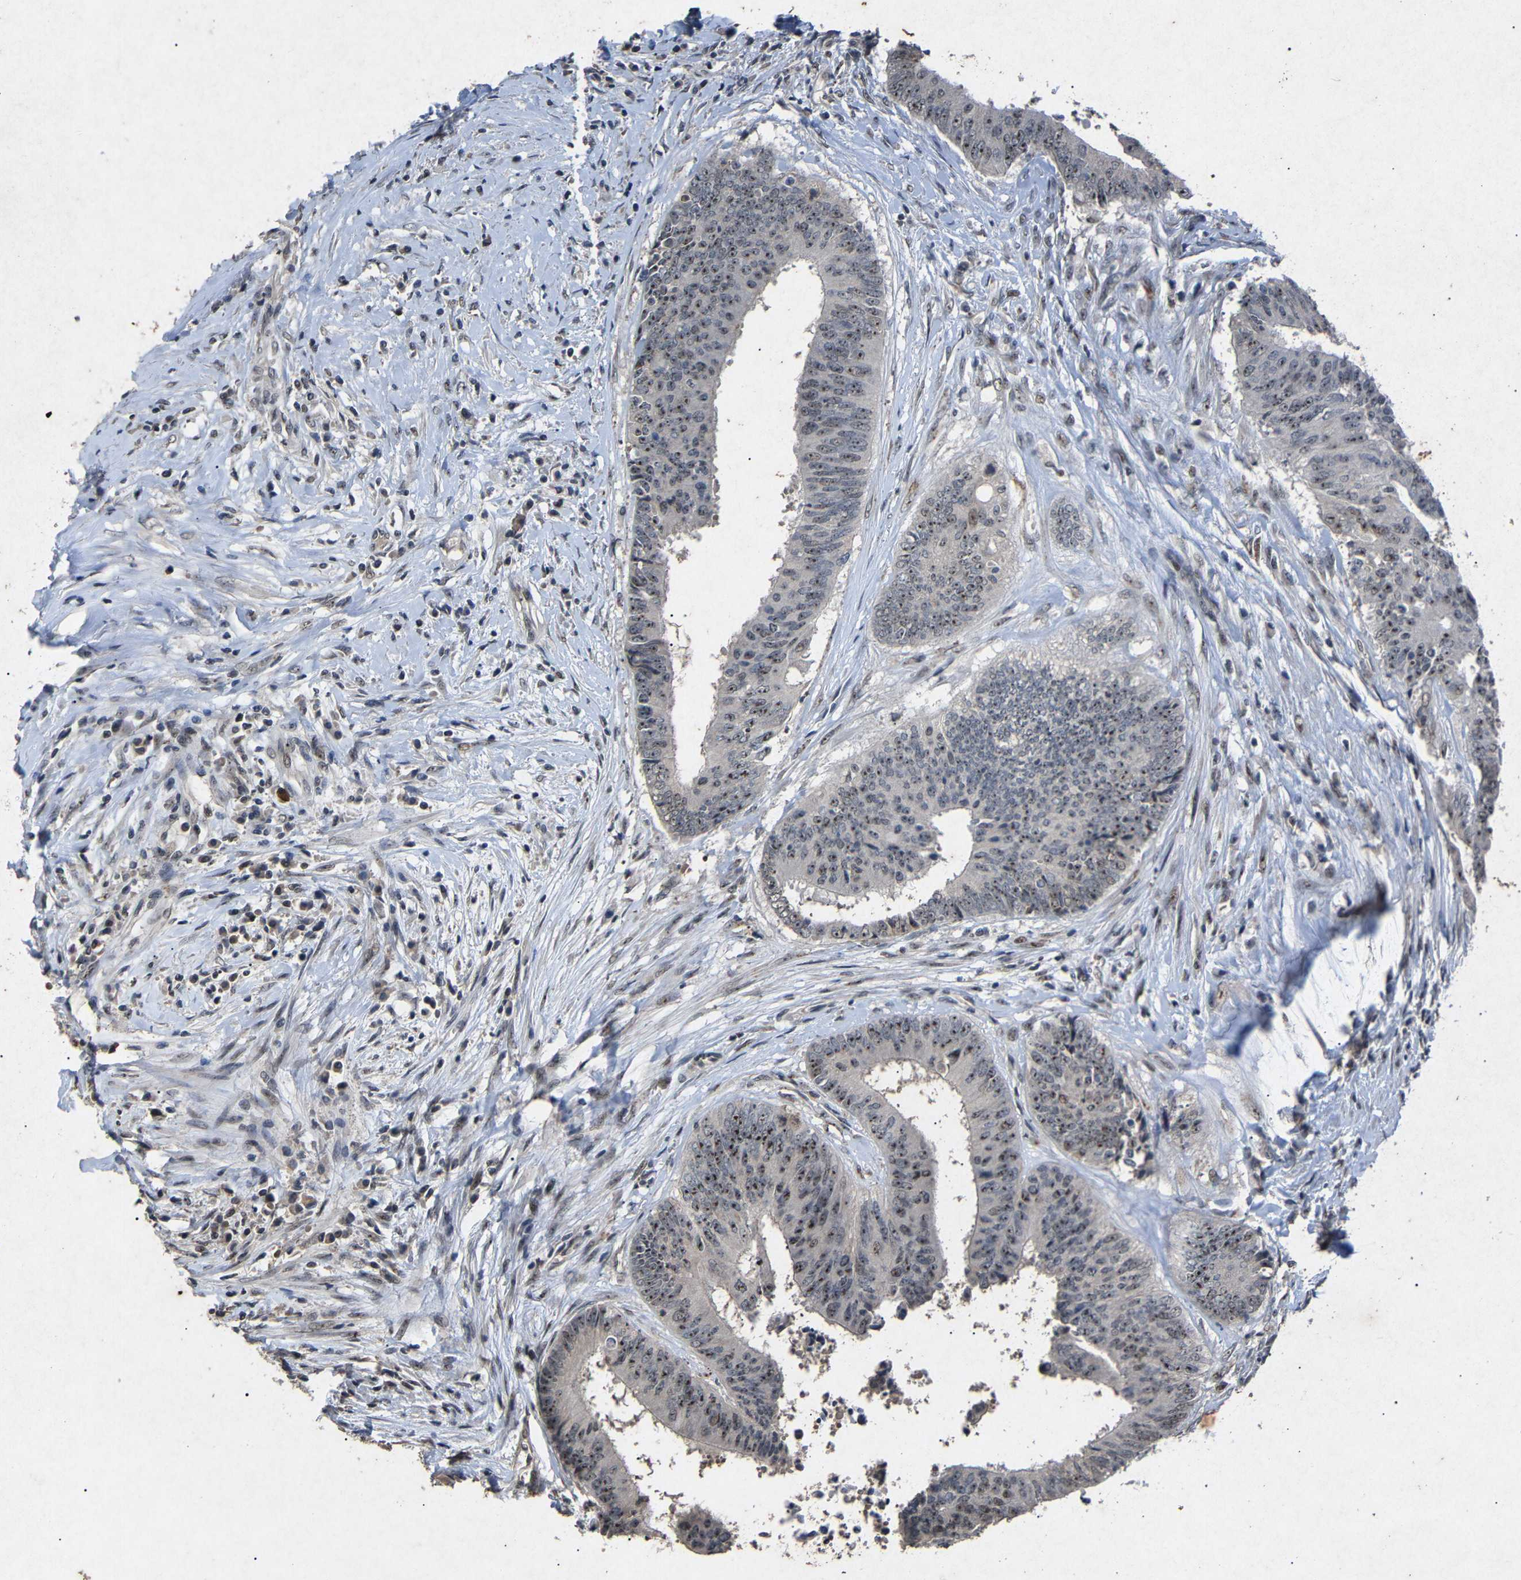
{"staining": {"intensity": "moderate", "quantity": ">75%", "location": "nuclear"}, "tissue": "colorectal cancer", "cell_type": "Tumor cells", "image_type": "cancer", "snomed": [{"axis": "morphology", "description": "Adenocarcinoma, NOS"}, {"axis": "topography", "description": "Rectum"}], "caption": "Immunohistochemistry (IHC) micrograph of human colorectal cancer (adenocarcinoma) stained for a protein (brown), which exhibits medium levels of moderate nuclear positivity in approximately >75% of tumor cells.", "gene": "PARN", "patient": {"sex": "male", "age": 72}}